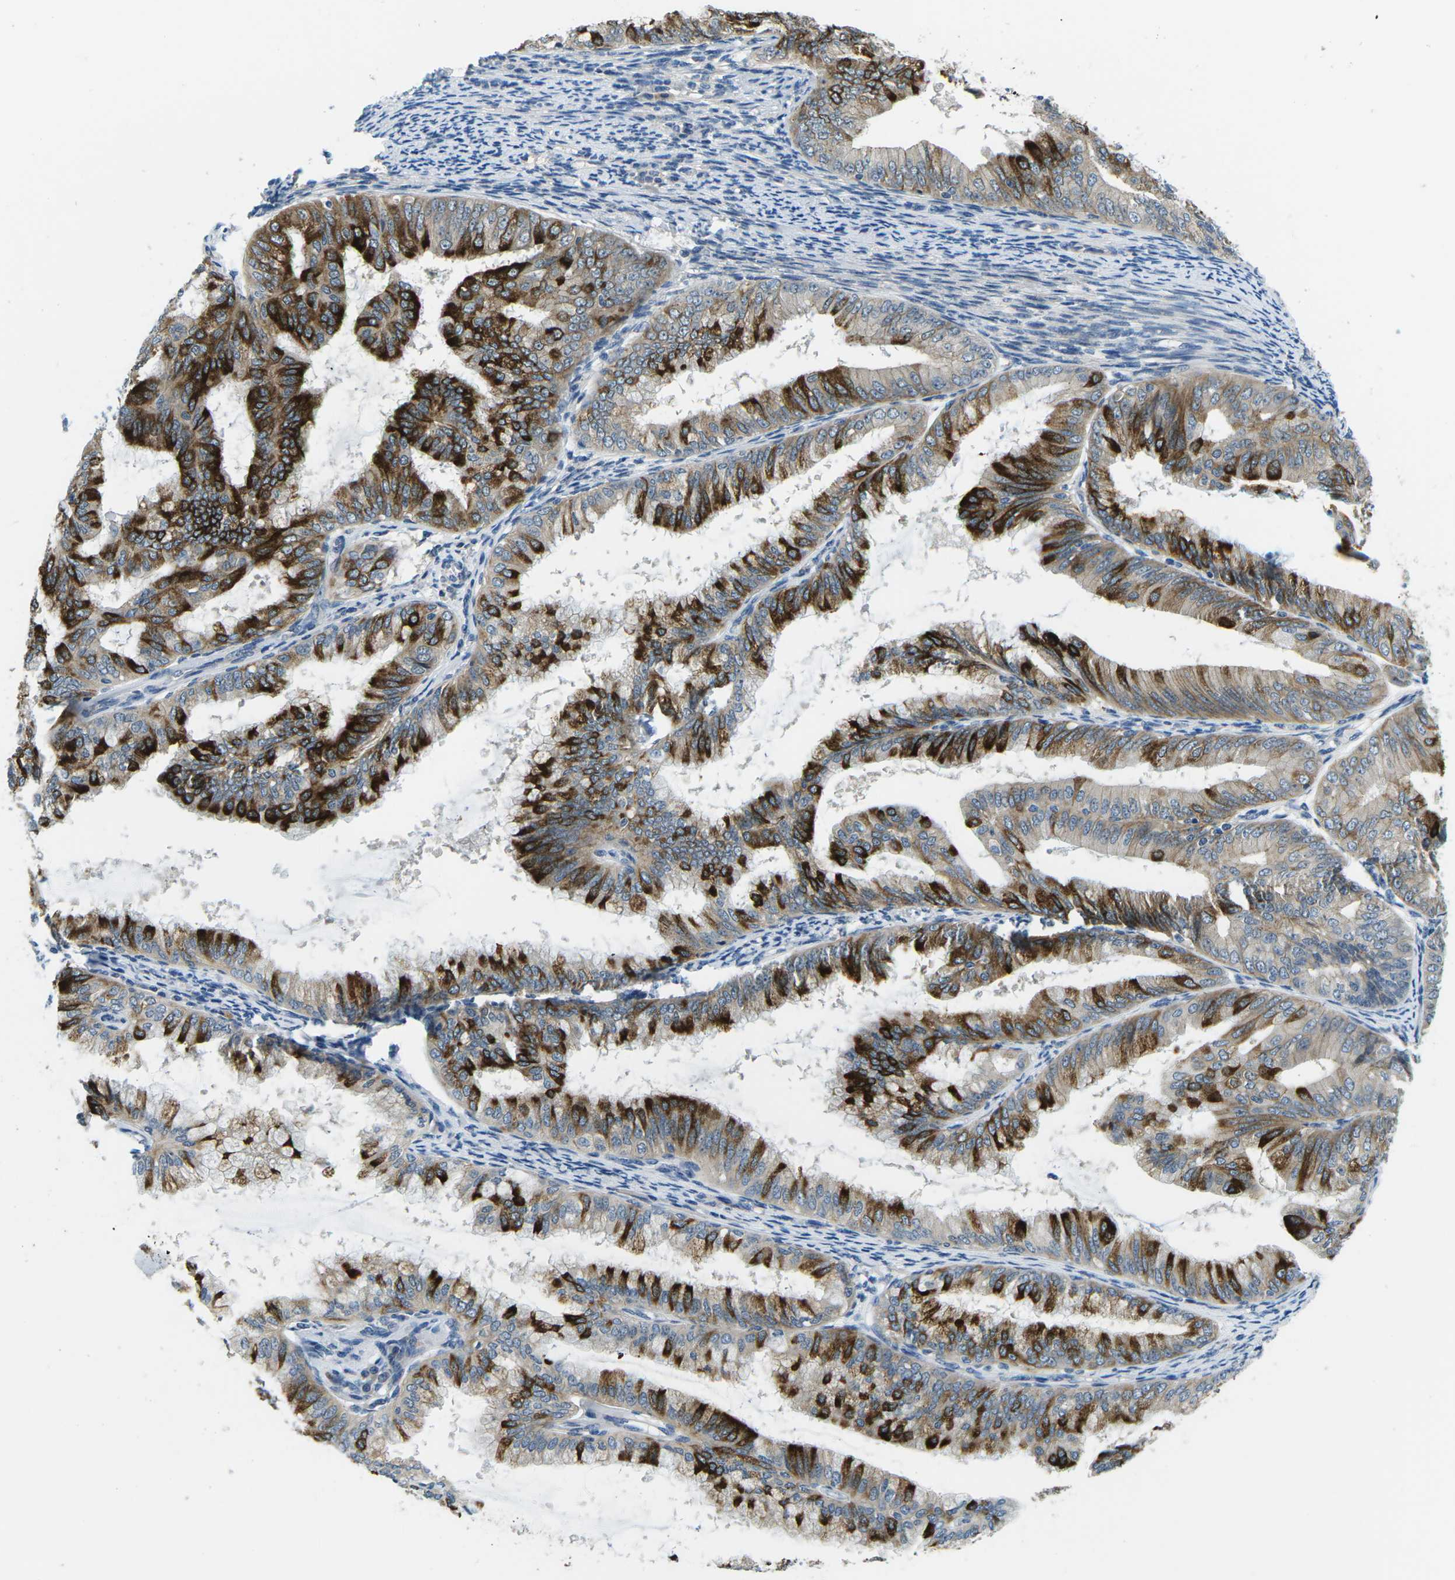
{"staining": {"intensity": "strong", "quantity": "25%-75%", "location": "cytoplasmic/membranous"}, "tissue": "endometrial cancer", "cell_type": "Tumor cells", "image_type": "cancer", "snomed": [{"axis": "morphology", "description": "Adenocarcinoma, NOS"}, {"axis": "topography", "description": "Endometrium"}], "caption": "Endometrial cancer tissue exhibits strong cytoplasmic/membranous staining in approximately 25%-75% of tumor cells", "gene": "CTNND1", "patient": {"sex": "female", "age": 63}}